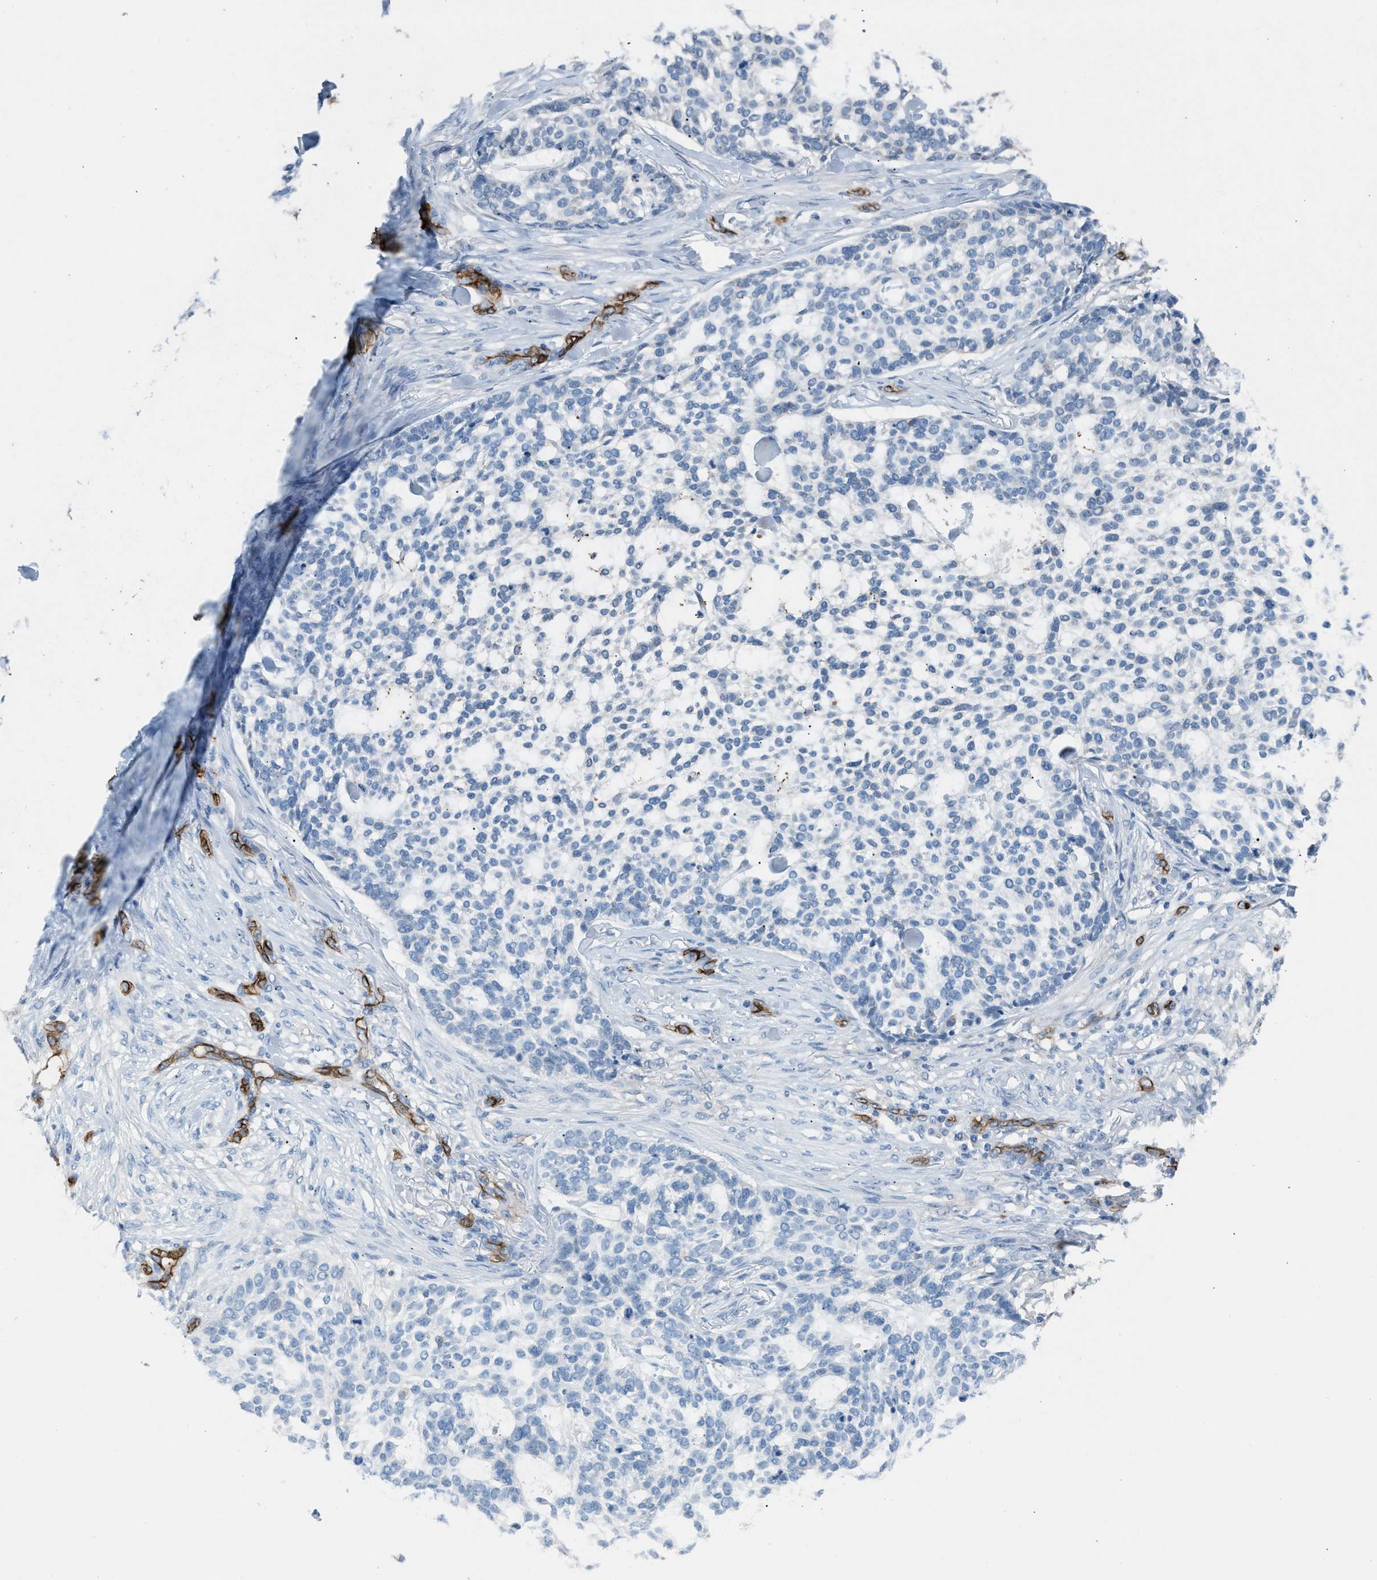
{"staining": {"intensity": "negative", "quantity": "none", "location": "none"}, "tissue": "skin cancer", "cell_type": "Tumor cells", "image_type": "cancer", "snomed": [{"axis": "morphology", "description": "Basal cell carcinoma"}, {"axis": "topography", "description": "Skin"}], "caption": "A high-resolution photomicrograph shows IHC staining of skin cancer (basal cell carcinoma), which exhibits no significant expression in tumor cells. The staining is performed using DAB brown chromogen with nuclei counter-stained in using hematoxylin.", "gene": "DYSF", "patient": {"sex": "female", "age": 64}}